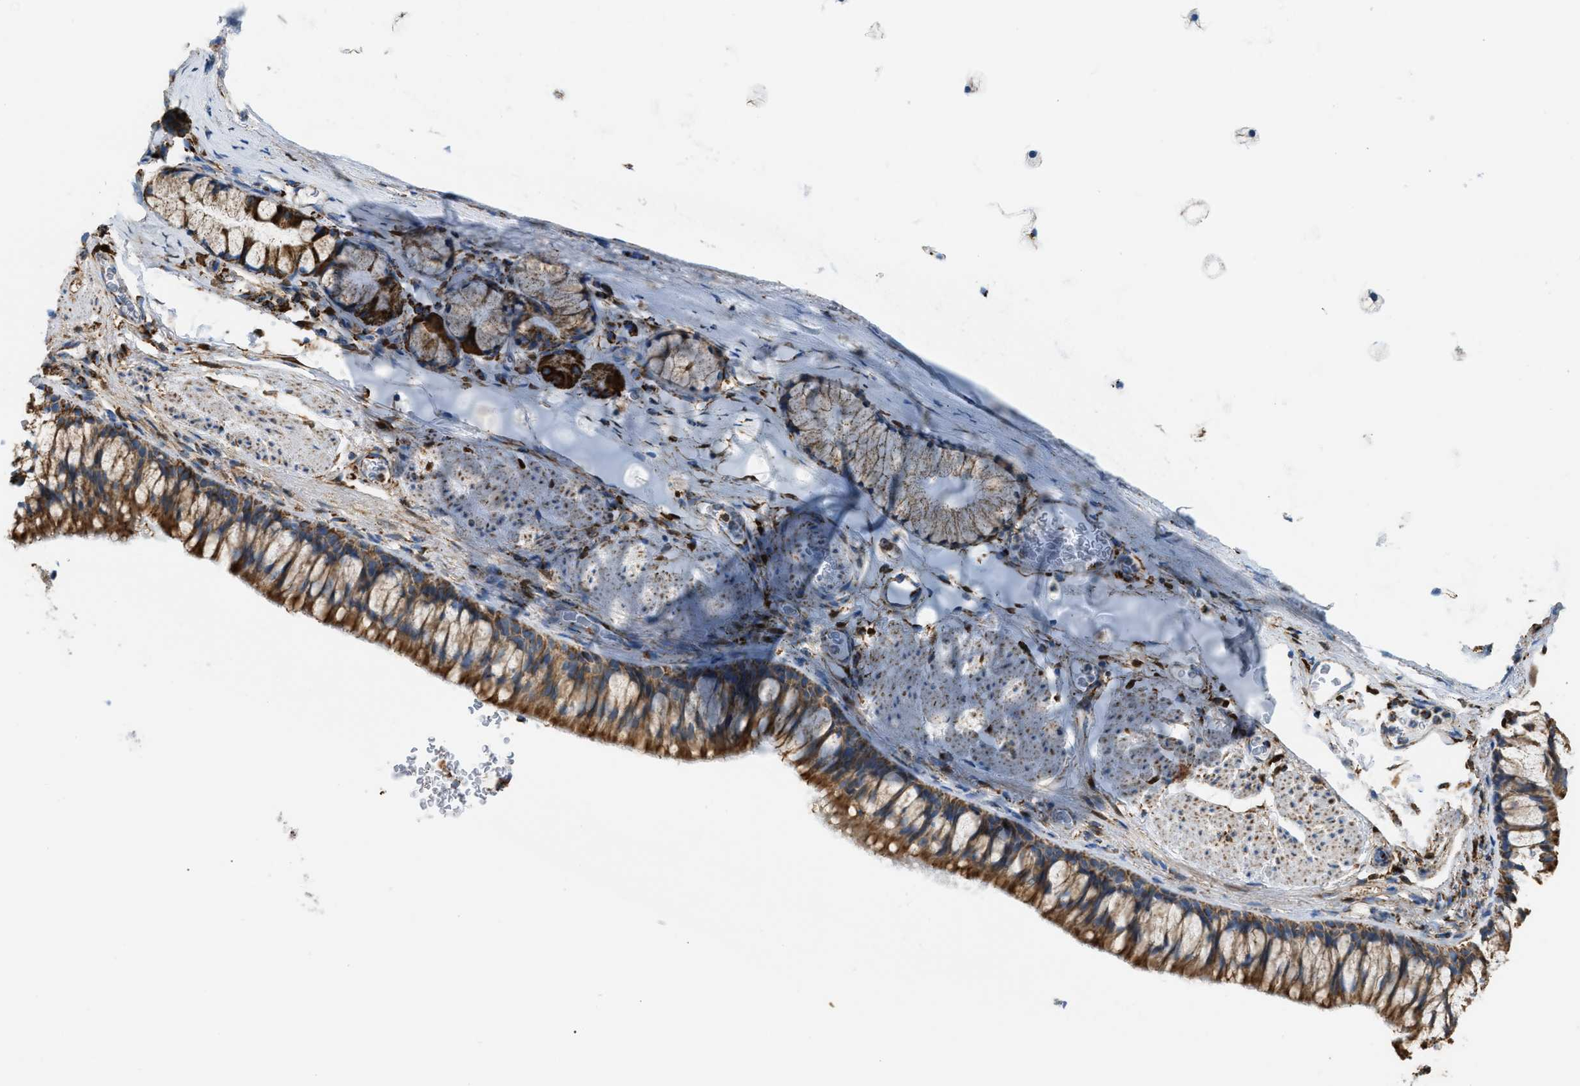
{"staining": {"intensity": "strong", "quantity": ">75%", "location": "cytoplasmic/membranous"}, "tissue": "bronchus", "cell_type": "Respiratory epithelial cells", "image_type": "normal", "snomed": [{"axis": "morphology", "description": "Normal tissue, NOS"}, {"axis": "topography", "description": "Cartilage tissue"}, {"axis": "topography", "description": "Bronchus"}], "caption": "Immunohistochemistry of normal human bronchus demonstrates high levels of strong cytoplasmic/membranous staining in about >75% of respiratory epithelial cells.", "gene": "ETFB", "patient": {"sex": "female", "age": 53}}